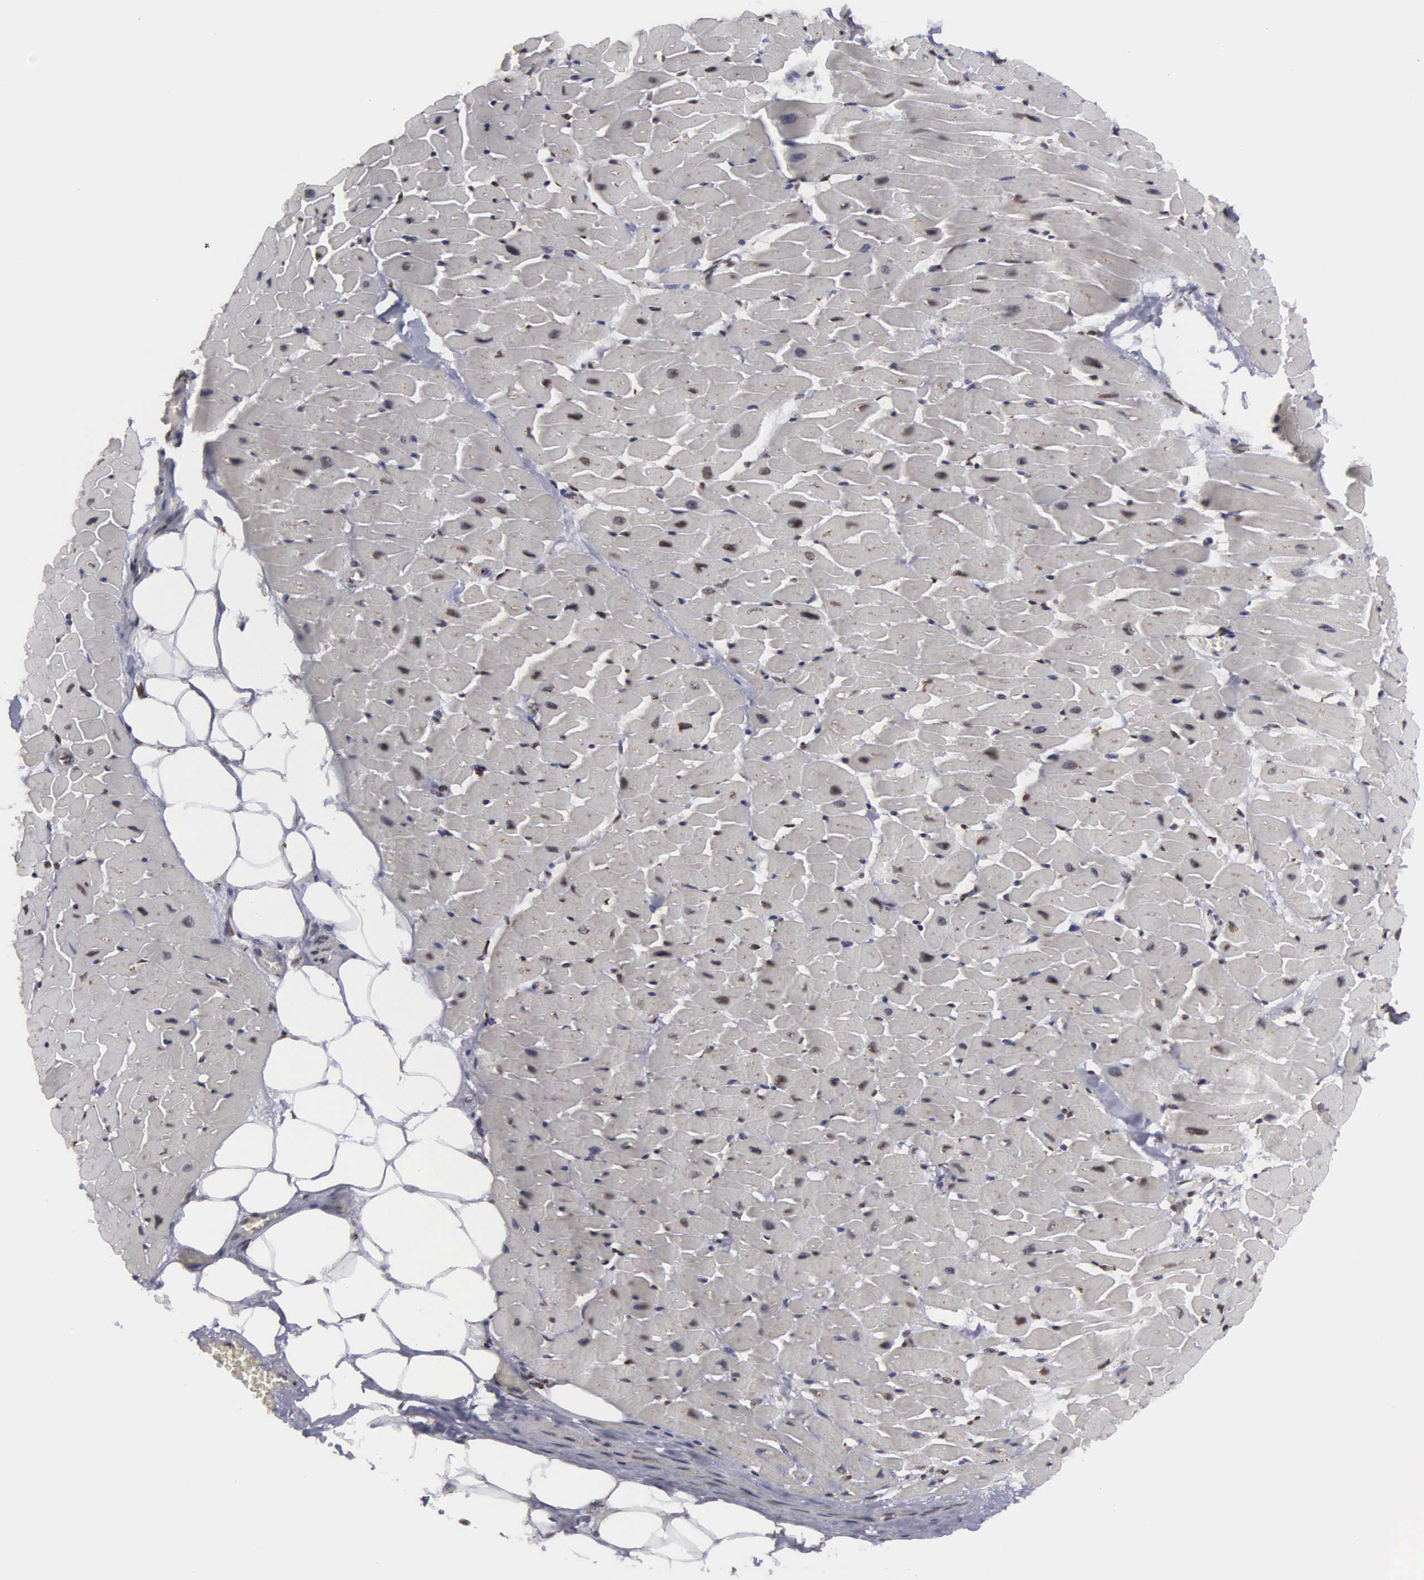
{"staining": {"intensity": "weak", "quantity": "25%-75%", "location": "nuclear"}, "tissue": "heart muscle", "cell_type": "Cardiomyocytes", "image_type": "normal", "snomed": [{"axis": "morphology", "description": "Normal tissue, NOS"}, {"axis": "topography", "description": "Heart"}], "caption": "Protein staining of normal heart muscle shows weak nuclear expression in approximately 25%-75% of cardiomyocytes. (Brightfield microscopy of DAB IHC at high magnification).", "gene": "GTF2A1", "patient": {"sex": "female", "age": 19}}